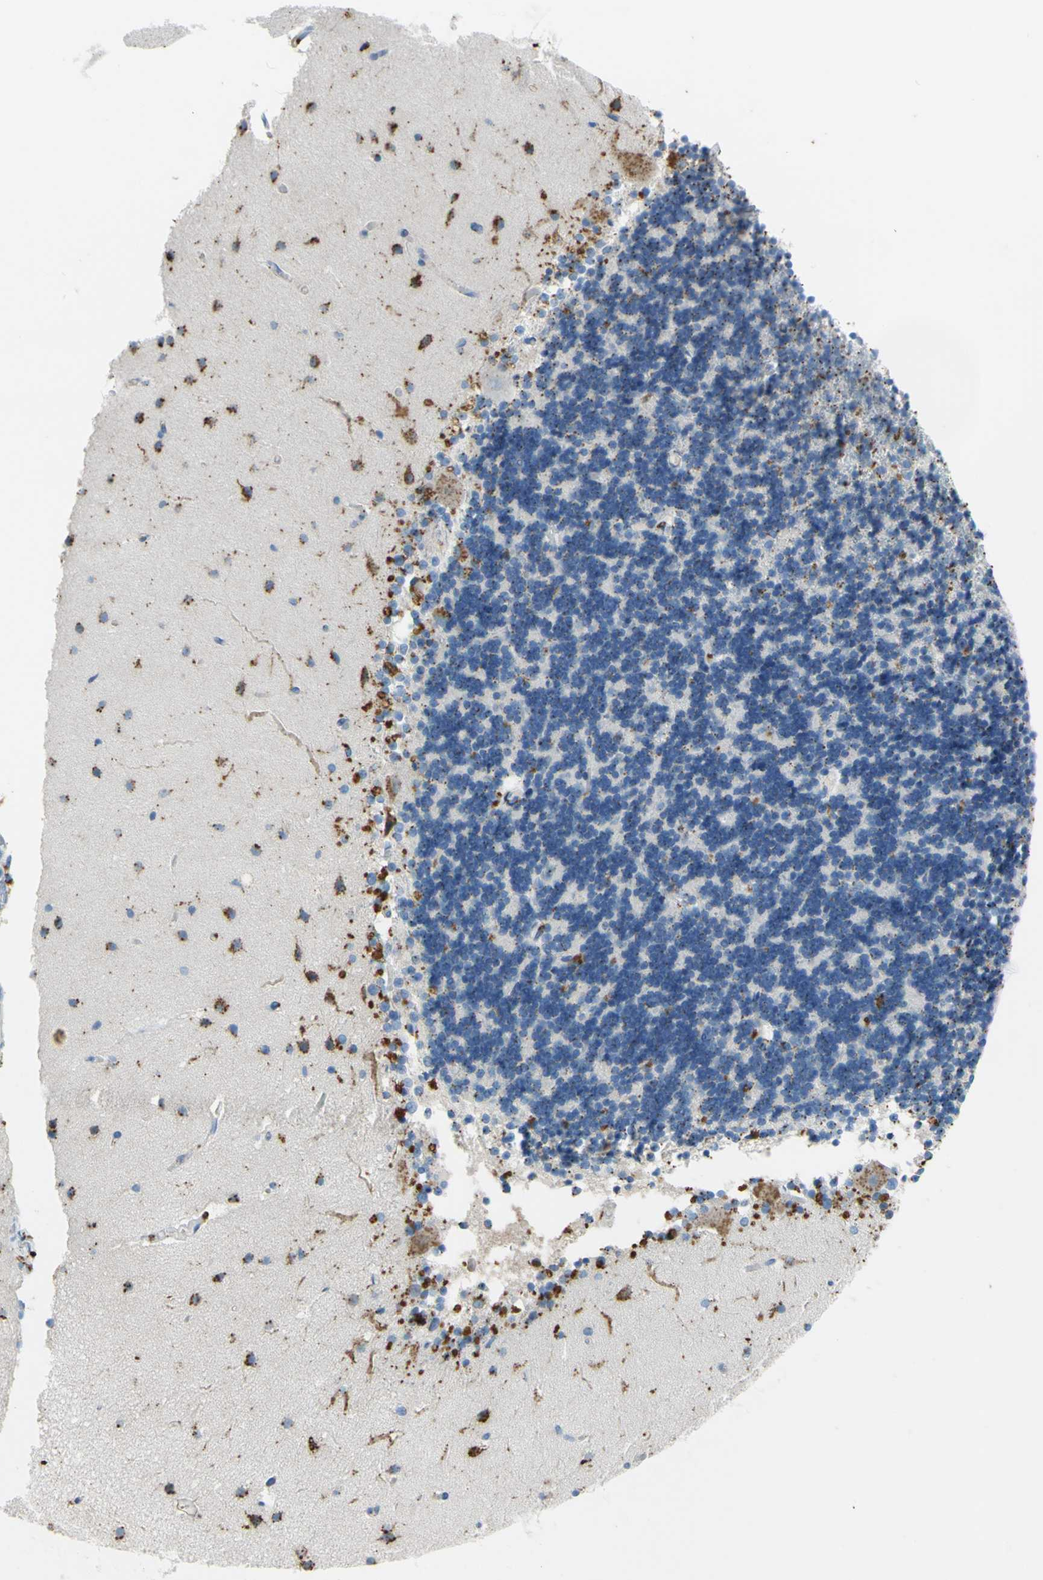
{"staining": {"intensity": "moderate", "quantity": ">75%", "location": "cytoplasmic/membranous"}, "tissue": "cerebellum", "cell_type": "Cells in granular layer", "image_type": "normal", "snomed": [{"axis": "morphology", "description": "Normal tissue, NOS"}, {"axis": "topography", "description": "Cerebellum"}], "caption": "Protein analysis of benign cerebellum displays moderate cytoplasmic/membranous positivity in approximately >75% of cells in granular layer. The staining was performed using DAB (3,3'-diaminobenzidine) to visualize the protein expression in brown, while the nuclei were stained in blue with hematoxylin (Magnification: 20x).", "gene": "CTSD", "patient": {"sex": "female", "age": 54}}